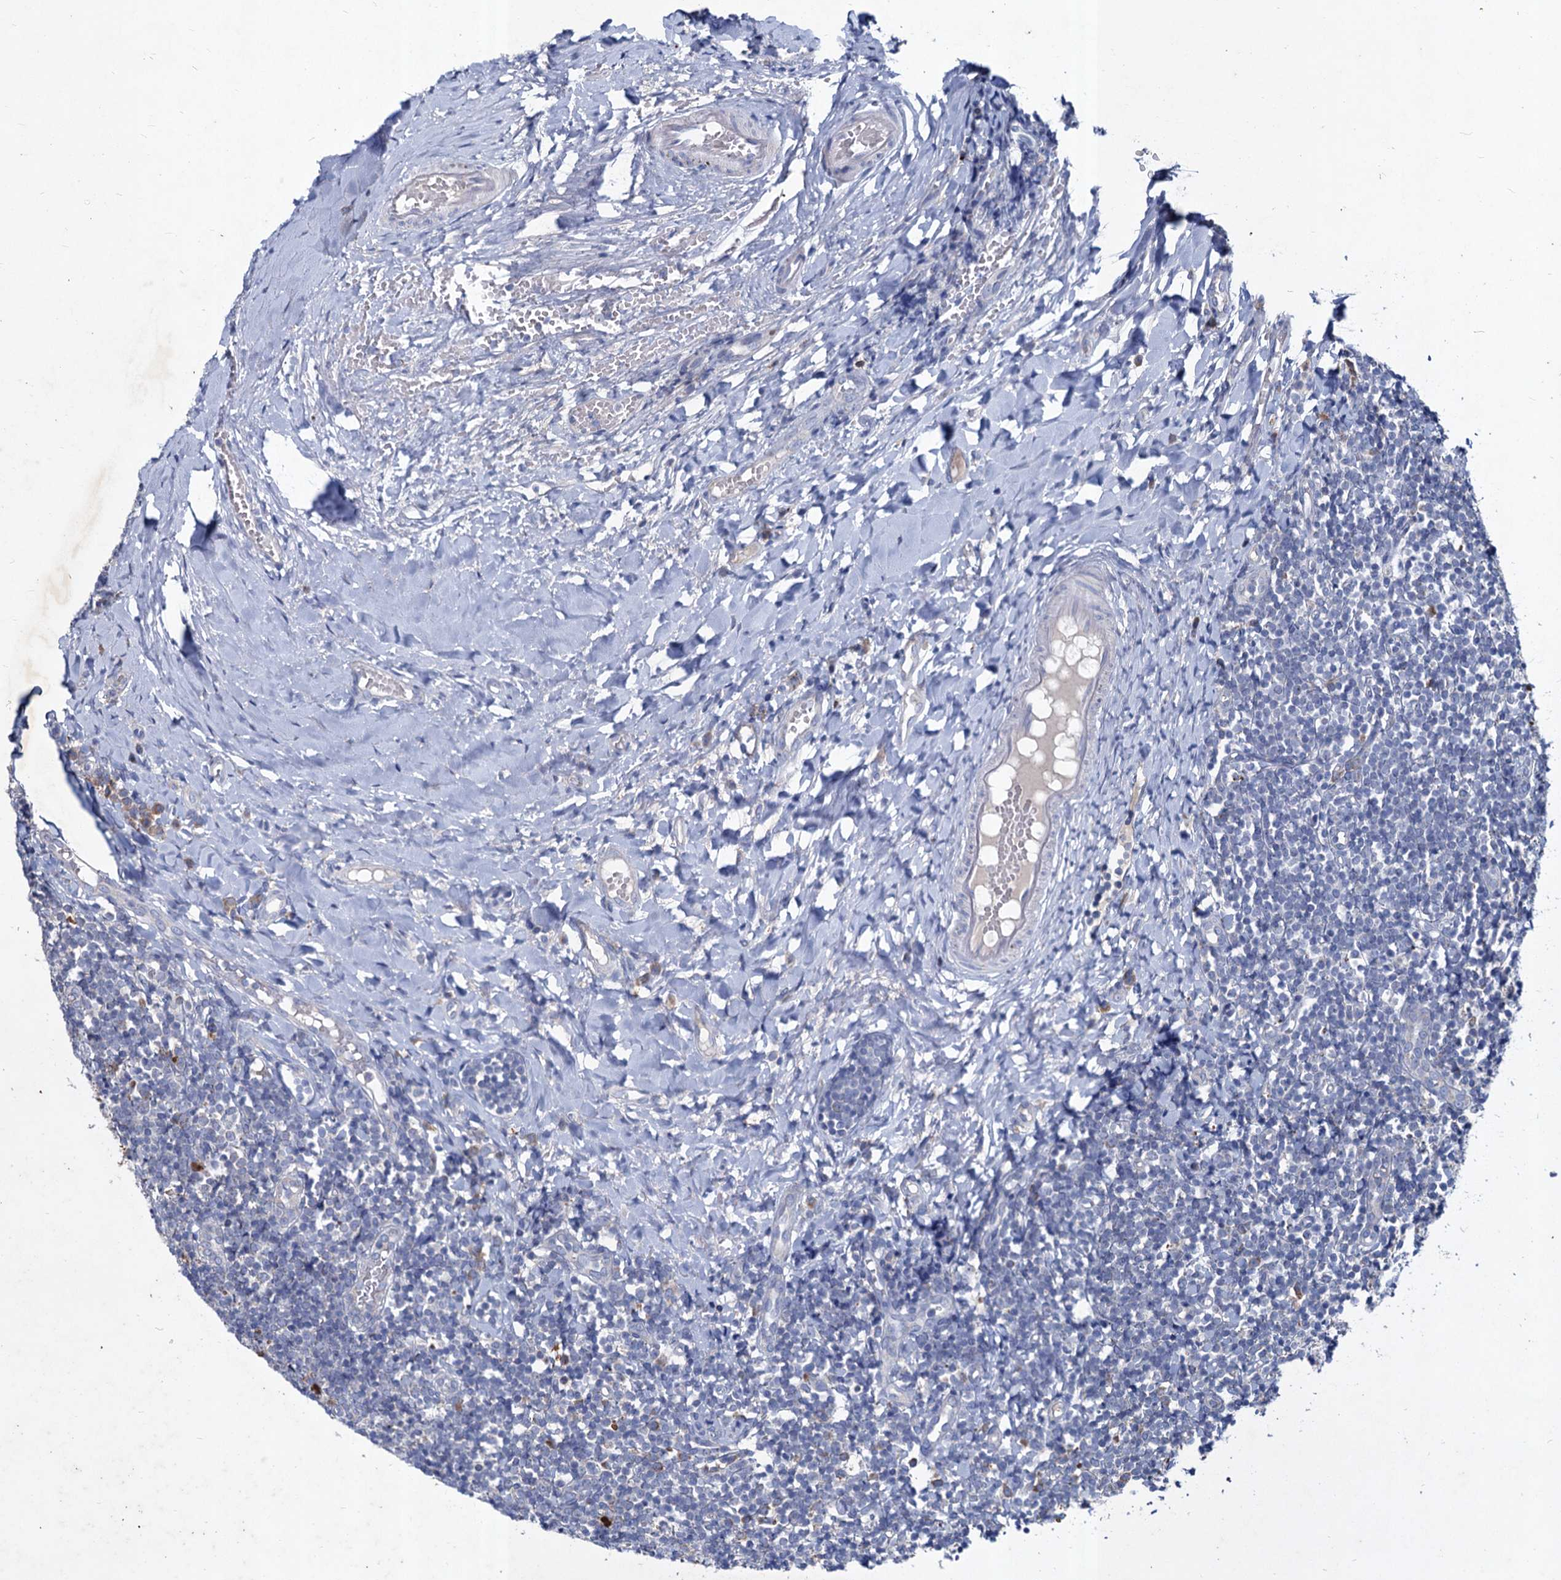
{"staining": {"intensity": "moderate", "quantity": "<25%", "location": "cytoplasmic/membranous"}, "tissue": "tonsil", "cell_type": "Germinal center cells", "image_type": "normal", "snomed": [{"axis": "morphology", "description": "Normal tissue, NOS"}, {"axis": "topography", "description": "Tonsil"}], "caption": "High-power microscopy captured an immunohistochemistry (IHC) micrograph of normal tonsil, revealing moderate cytoplasmic/membranous expression in about <25% of germinal center cells.", "gene": "TMX2", "patient": {"sex": "female", "age": 19}}